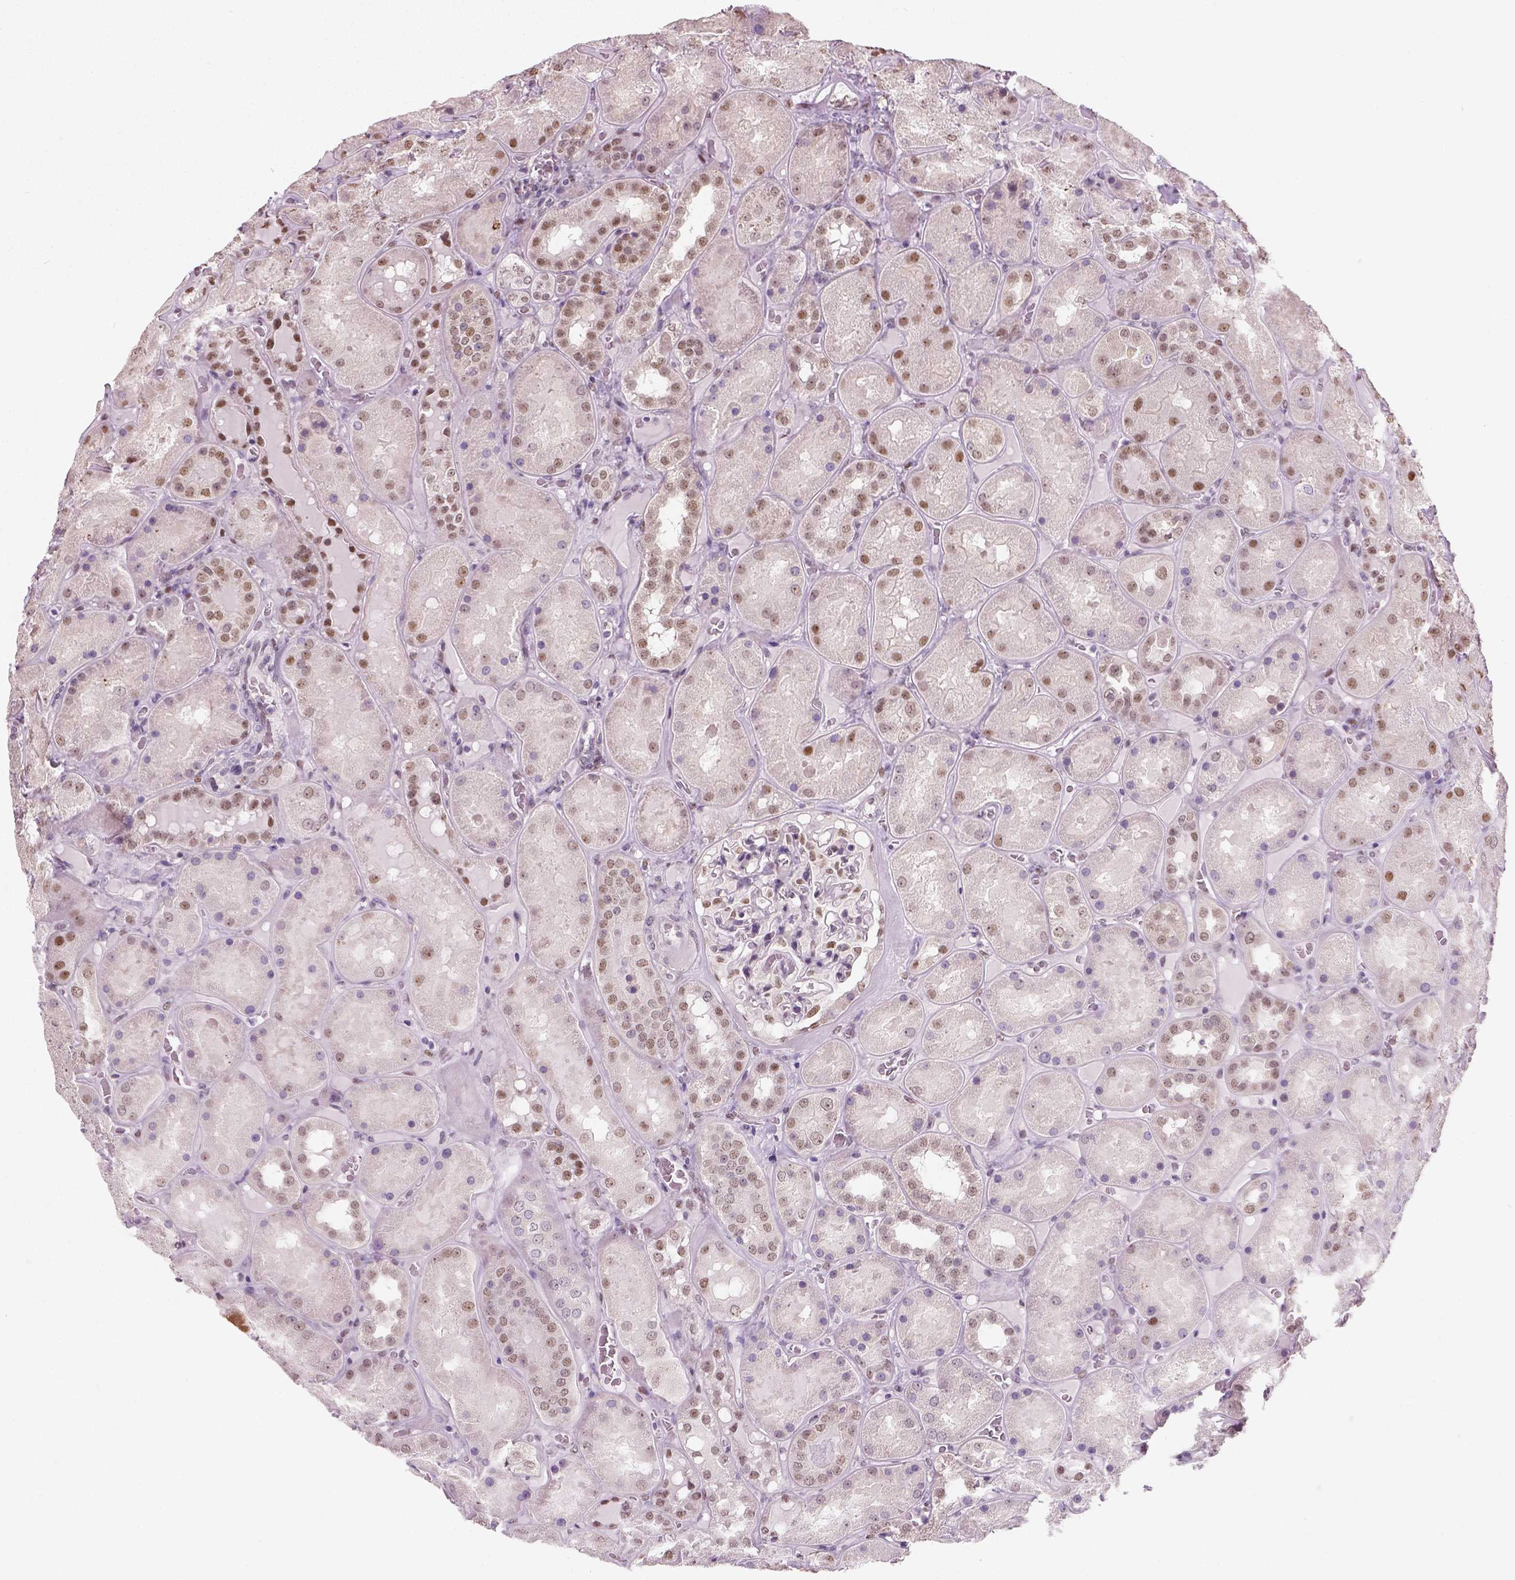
{"staining": {"intensity": "moderate", "quantity": "25%-75%", "location": "nuclear"}, "tissue": "kidney", "cell_type": "Cells in glomeruli", "image_type": "normal", "snomed": [{"axis": "morphology", "description": "Normal tissue, NOS"}, {"axis": "topography", "description": "Kidney"}], "caption": "IHC histopathology image of normal human kidney stained for a protein (brown), which reveals medium levels of moderate nuclear expression in approximately 25%-75% of cells in glomeruli.", "gene": "C1orf112", "patient": {"sex": "male", "age": 73}}